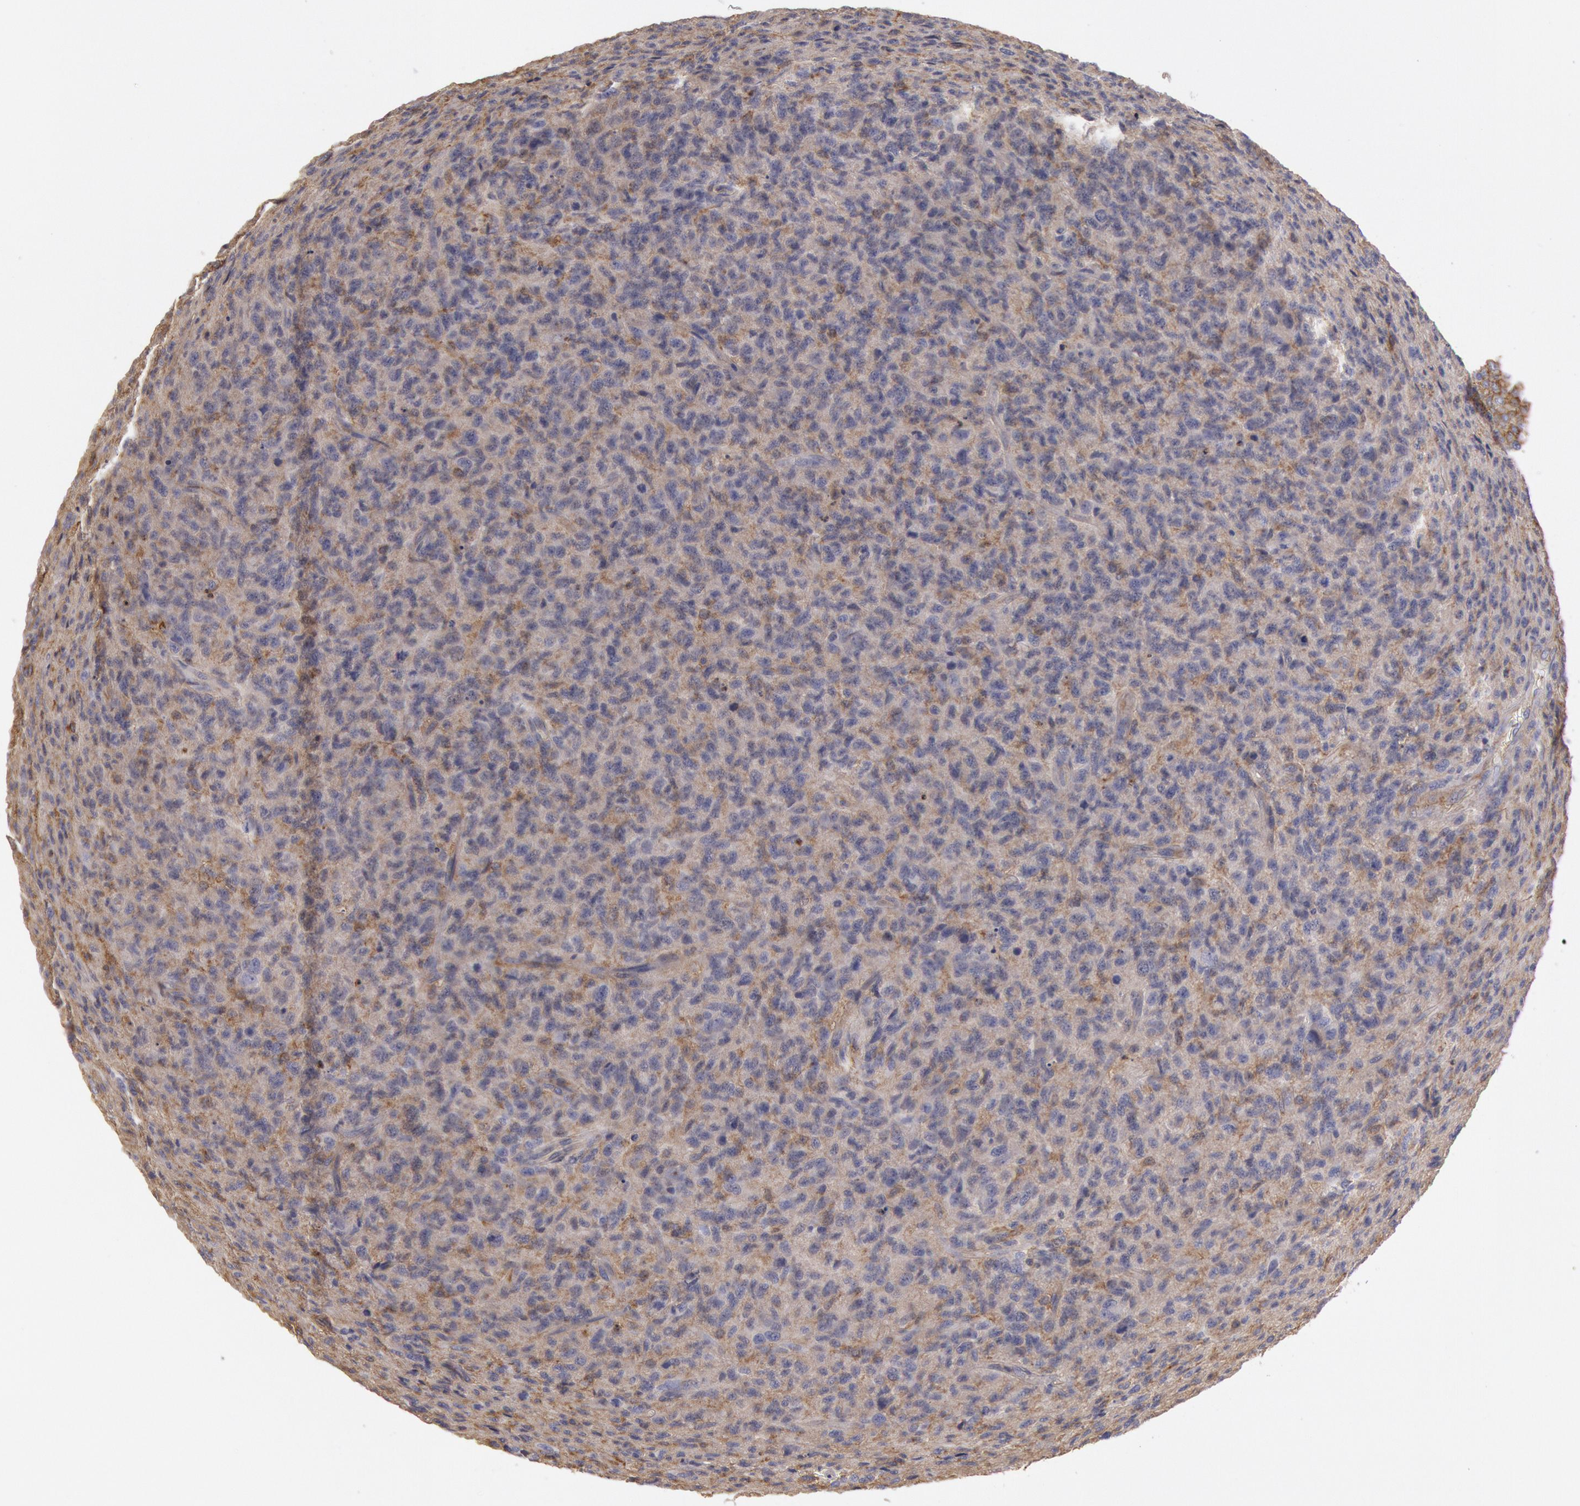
{"staining": {"intensity": "moderate", "quantity": "<25%", "location": "cytoplasmic/membranous"}, "tissue": "glioma", "cell_type": "Tumor cells", "image_type": "cancer", "snomed": [{"axis": "morphology", "description": "Glioma, malignant, High grade"}, {"axis": "topography", "description": "Brain"}], "caption": "IHC histopathology image of neoplastic tissue: human glioma stained using IHC shows low levels of moderate protein expression localized specifically in the cytoplasmic/membranous of tumor cells, appearing as a cytoplasmic/membranous brown color.", "gene": "SNAP23", "patient": {"sex": "male", "age": 36}}